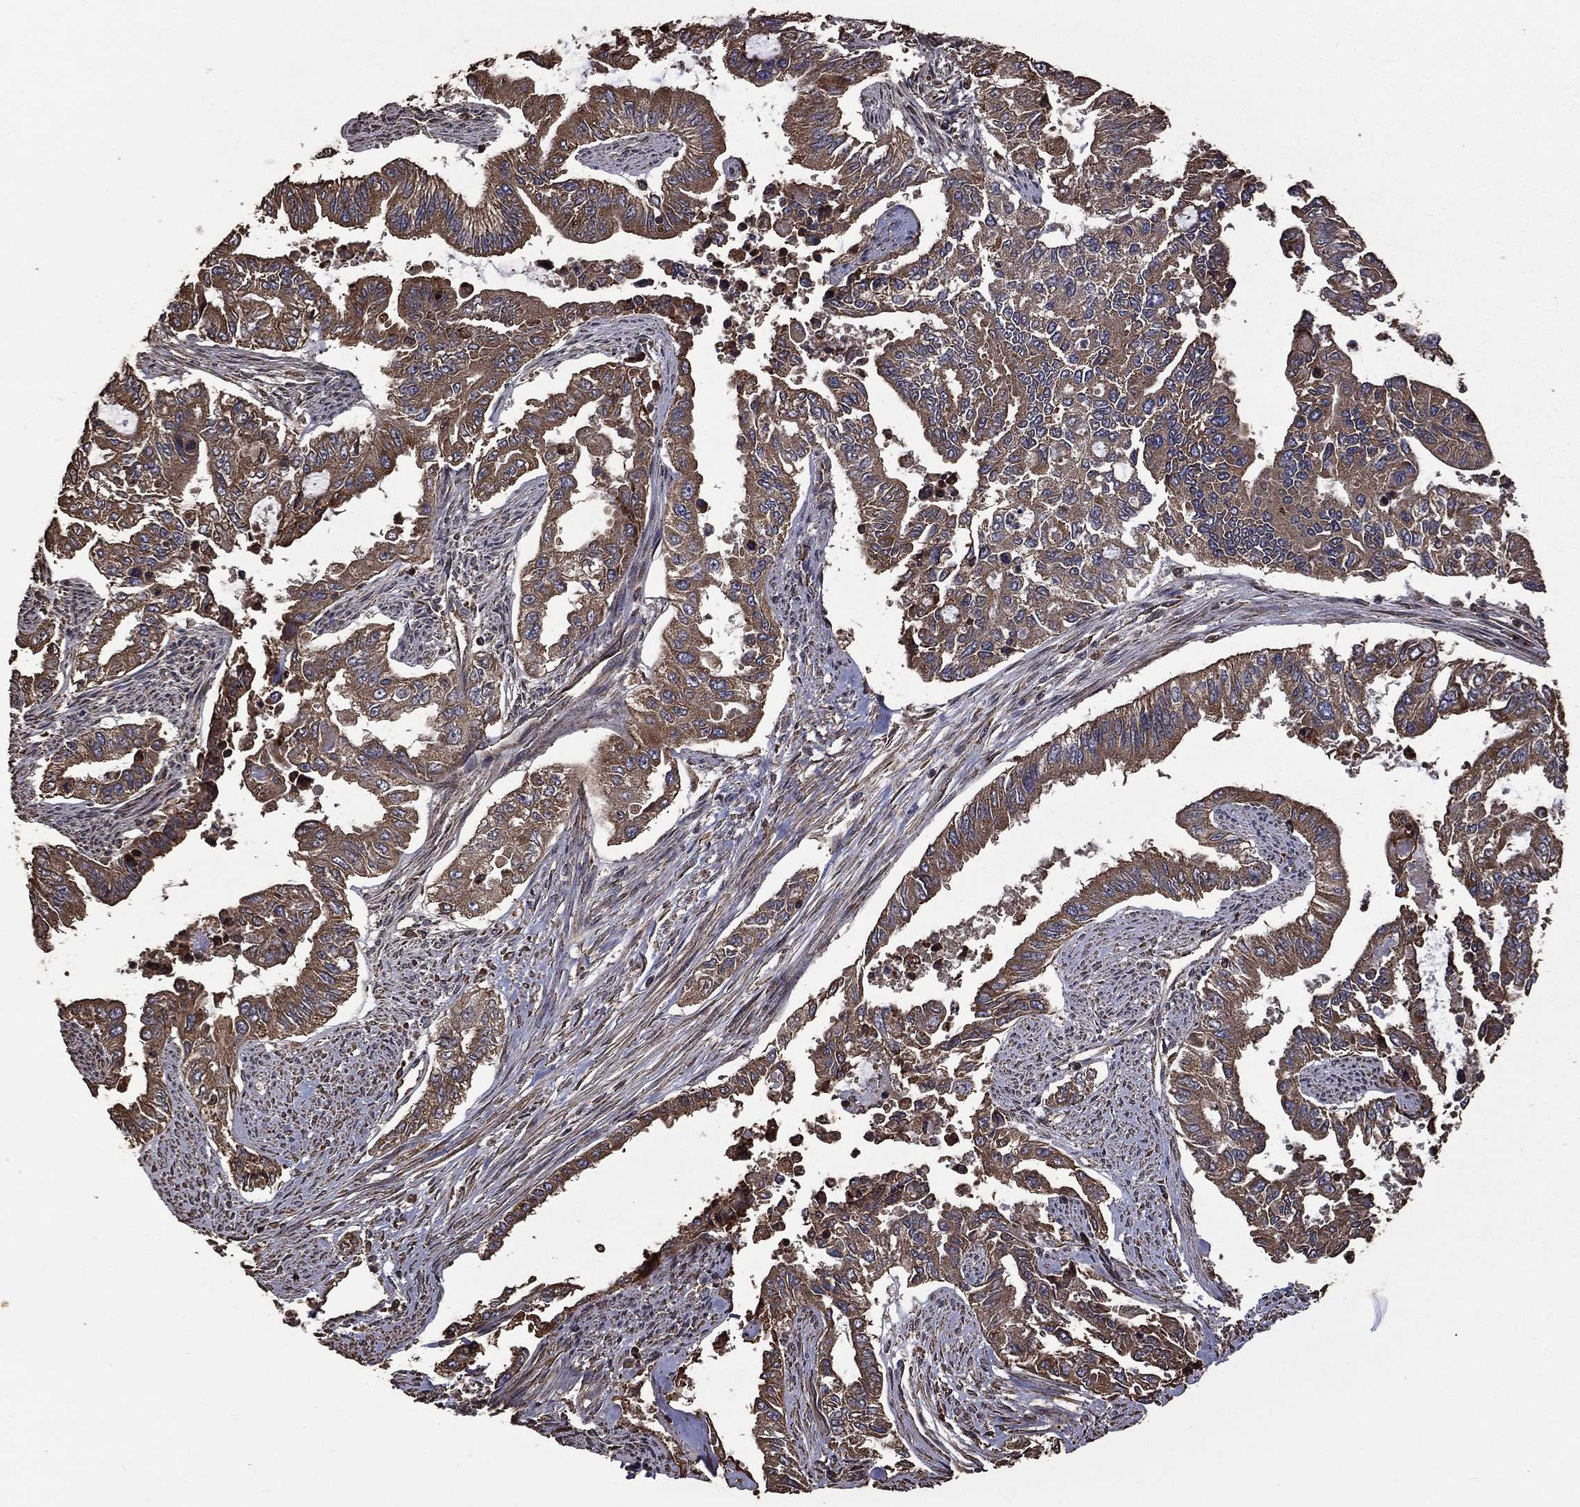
{"staining": {"intensity": "moderate", "quantity": ">75%", "location": "cytoplasmic/membranous"}, "tissue": "endometrial cancer", "cell_type": "Tumor cells", "image_type": "cancer", "snomed": [{"axis": "morphology", "description": "Adenocarcinoma, NOS"}, {"axis": "topography", "description": "Uterus"}], "caption": "A brown stain shows moderate cytoplasmic/membranous positivity of a protein in adenocarcinoma (endometrial) tumor cells.", "gene": "METTL27", "patient": {"sex": "female", "age": 59}}